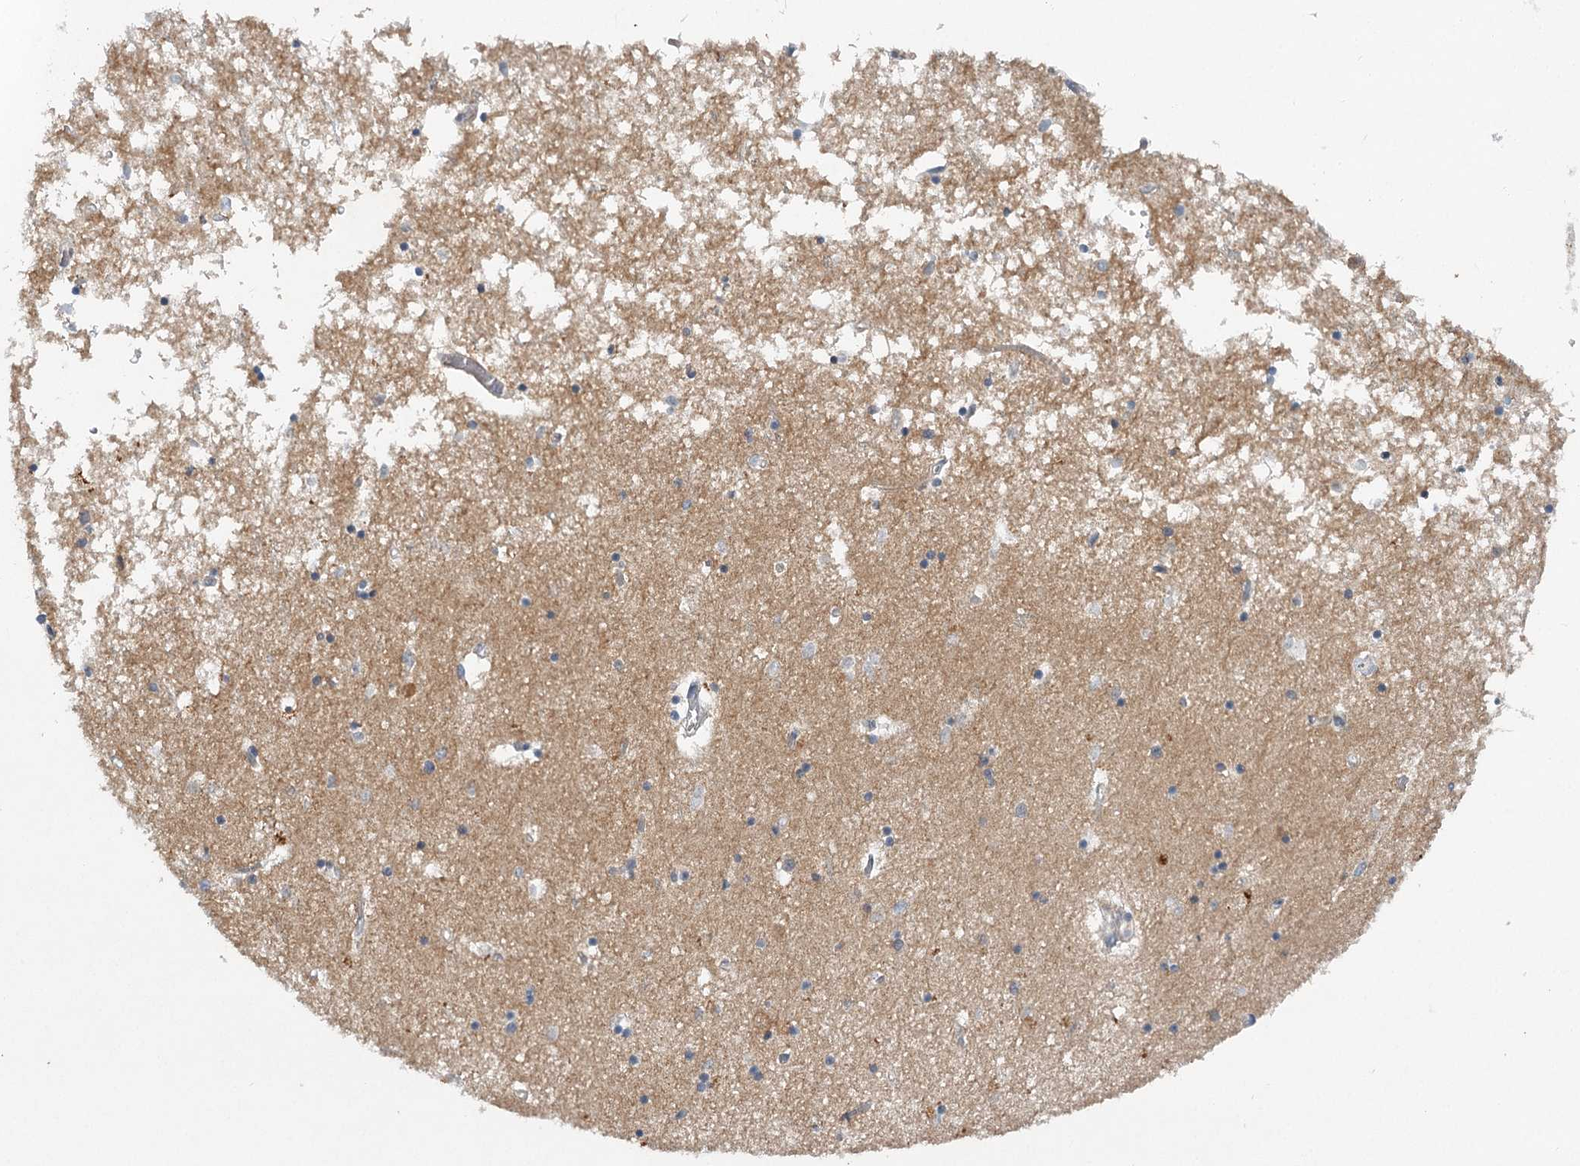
{"staining": {"intensity": "negative", "quantity": "none", "location": "none"}, "tissue": "hippocampus", "cell_type": "Glial cells", "image_type": "normal", "snomed": [{"axis": "morphology", "description": "Normal tissue, NOS"}, {"axis": "topography", "description": "Hippocampus"}], "caption": "DAB immunohistochemical staining of benign human hippocampus exhibits no significant staining in glial cells.", "gene": "PYROXD2", "patient": {"sex": "male", "age": 70}}